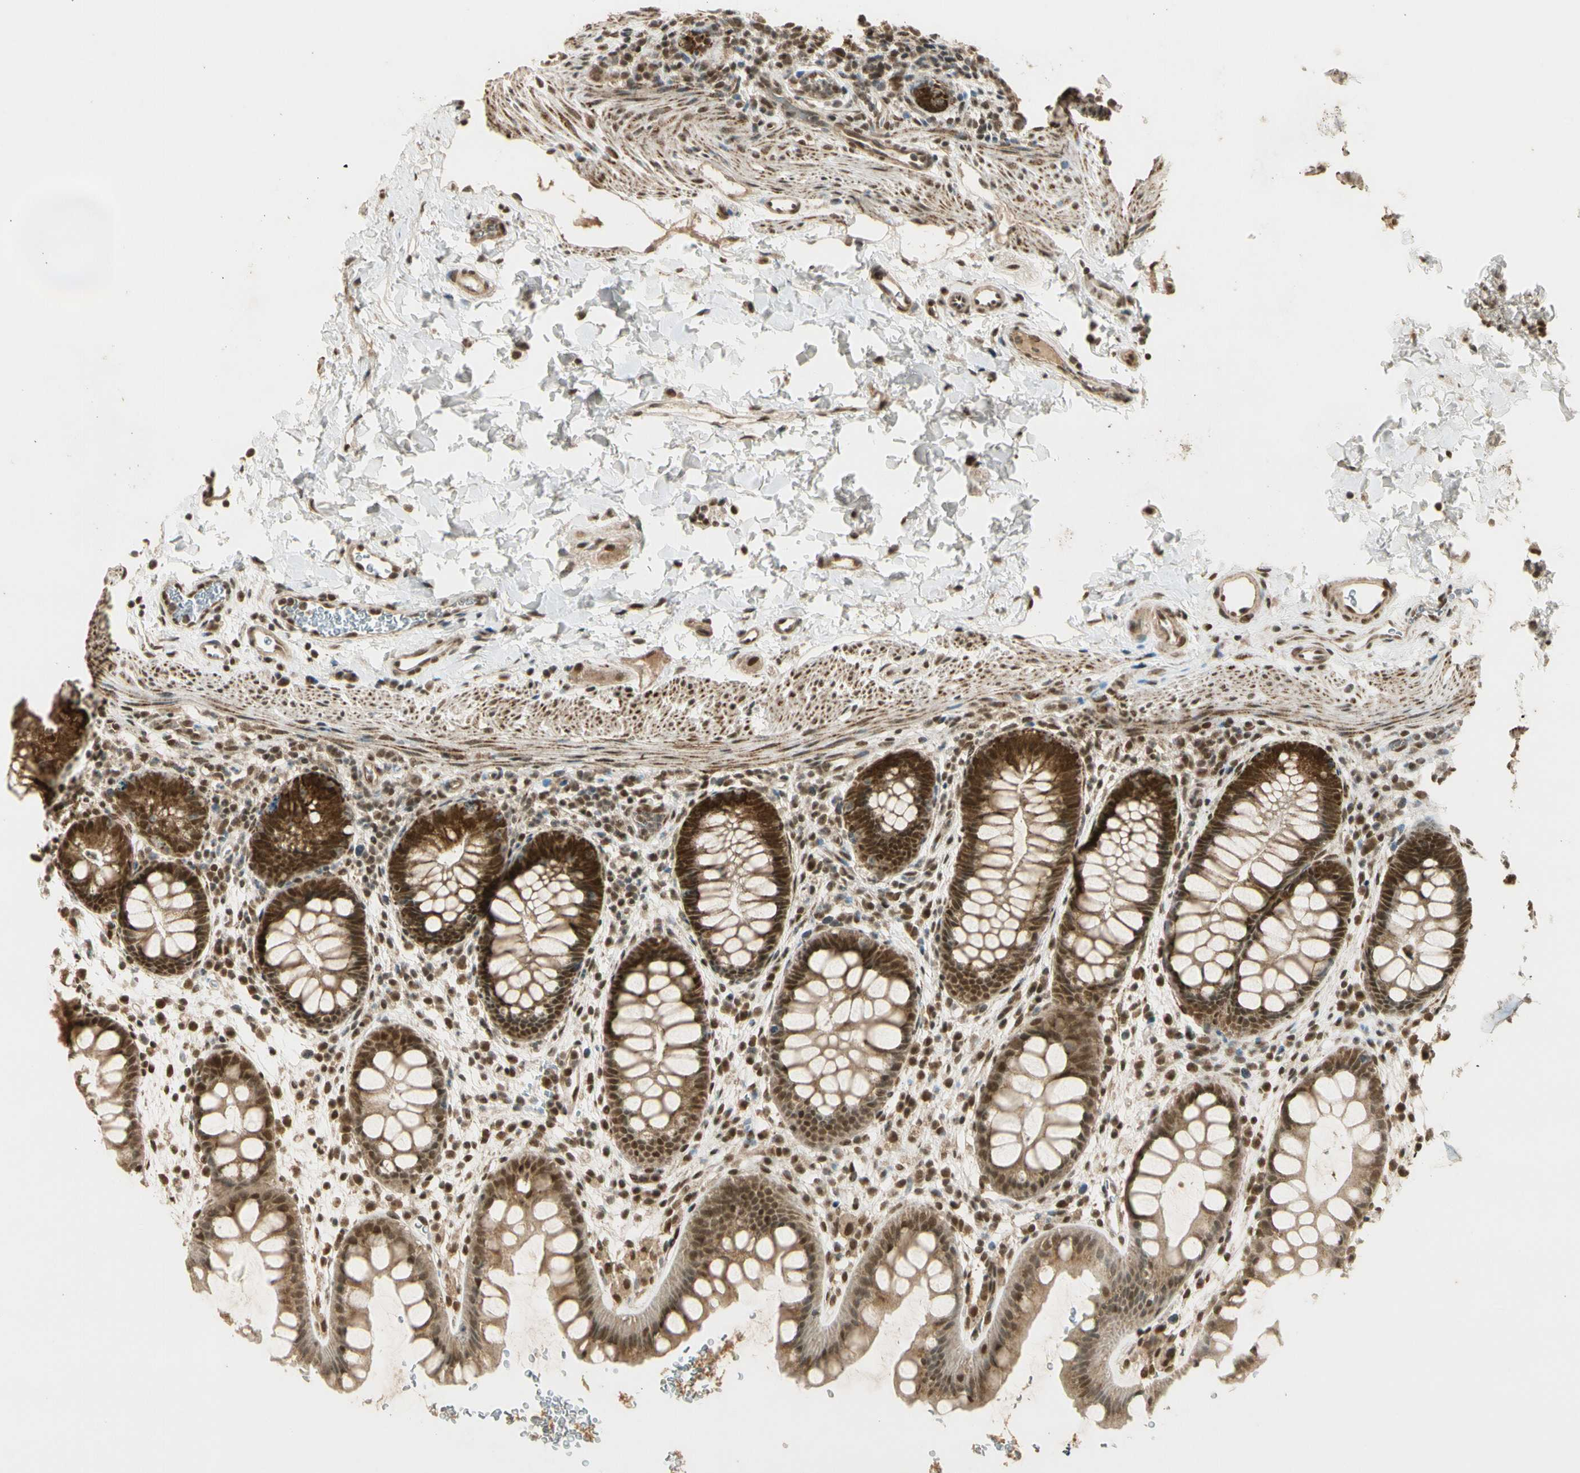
{"staining": {"intensity": "moderate", "quantity": ">75%", "location": "cytoplasmic/membranous,nuclear"}, "tissue": "rectum", "cell_type": "Glandular cells", "image_type": "normal", "snomed": [{"axis": "morphology", "description": "Normal tissue, NOS"}, {"axis": "topography", "description": "Rectum"}], "caption": "Benign rectum exhibits moderate cytoplasmic/membranous,nuclear staining in approximately >75% of glandular cells (Brightfield microscopy of DAB IHC at high magnification)..", "gene": "ZNF135", "patient": {"sex": "female", "age": 24}}